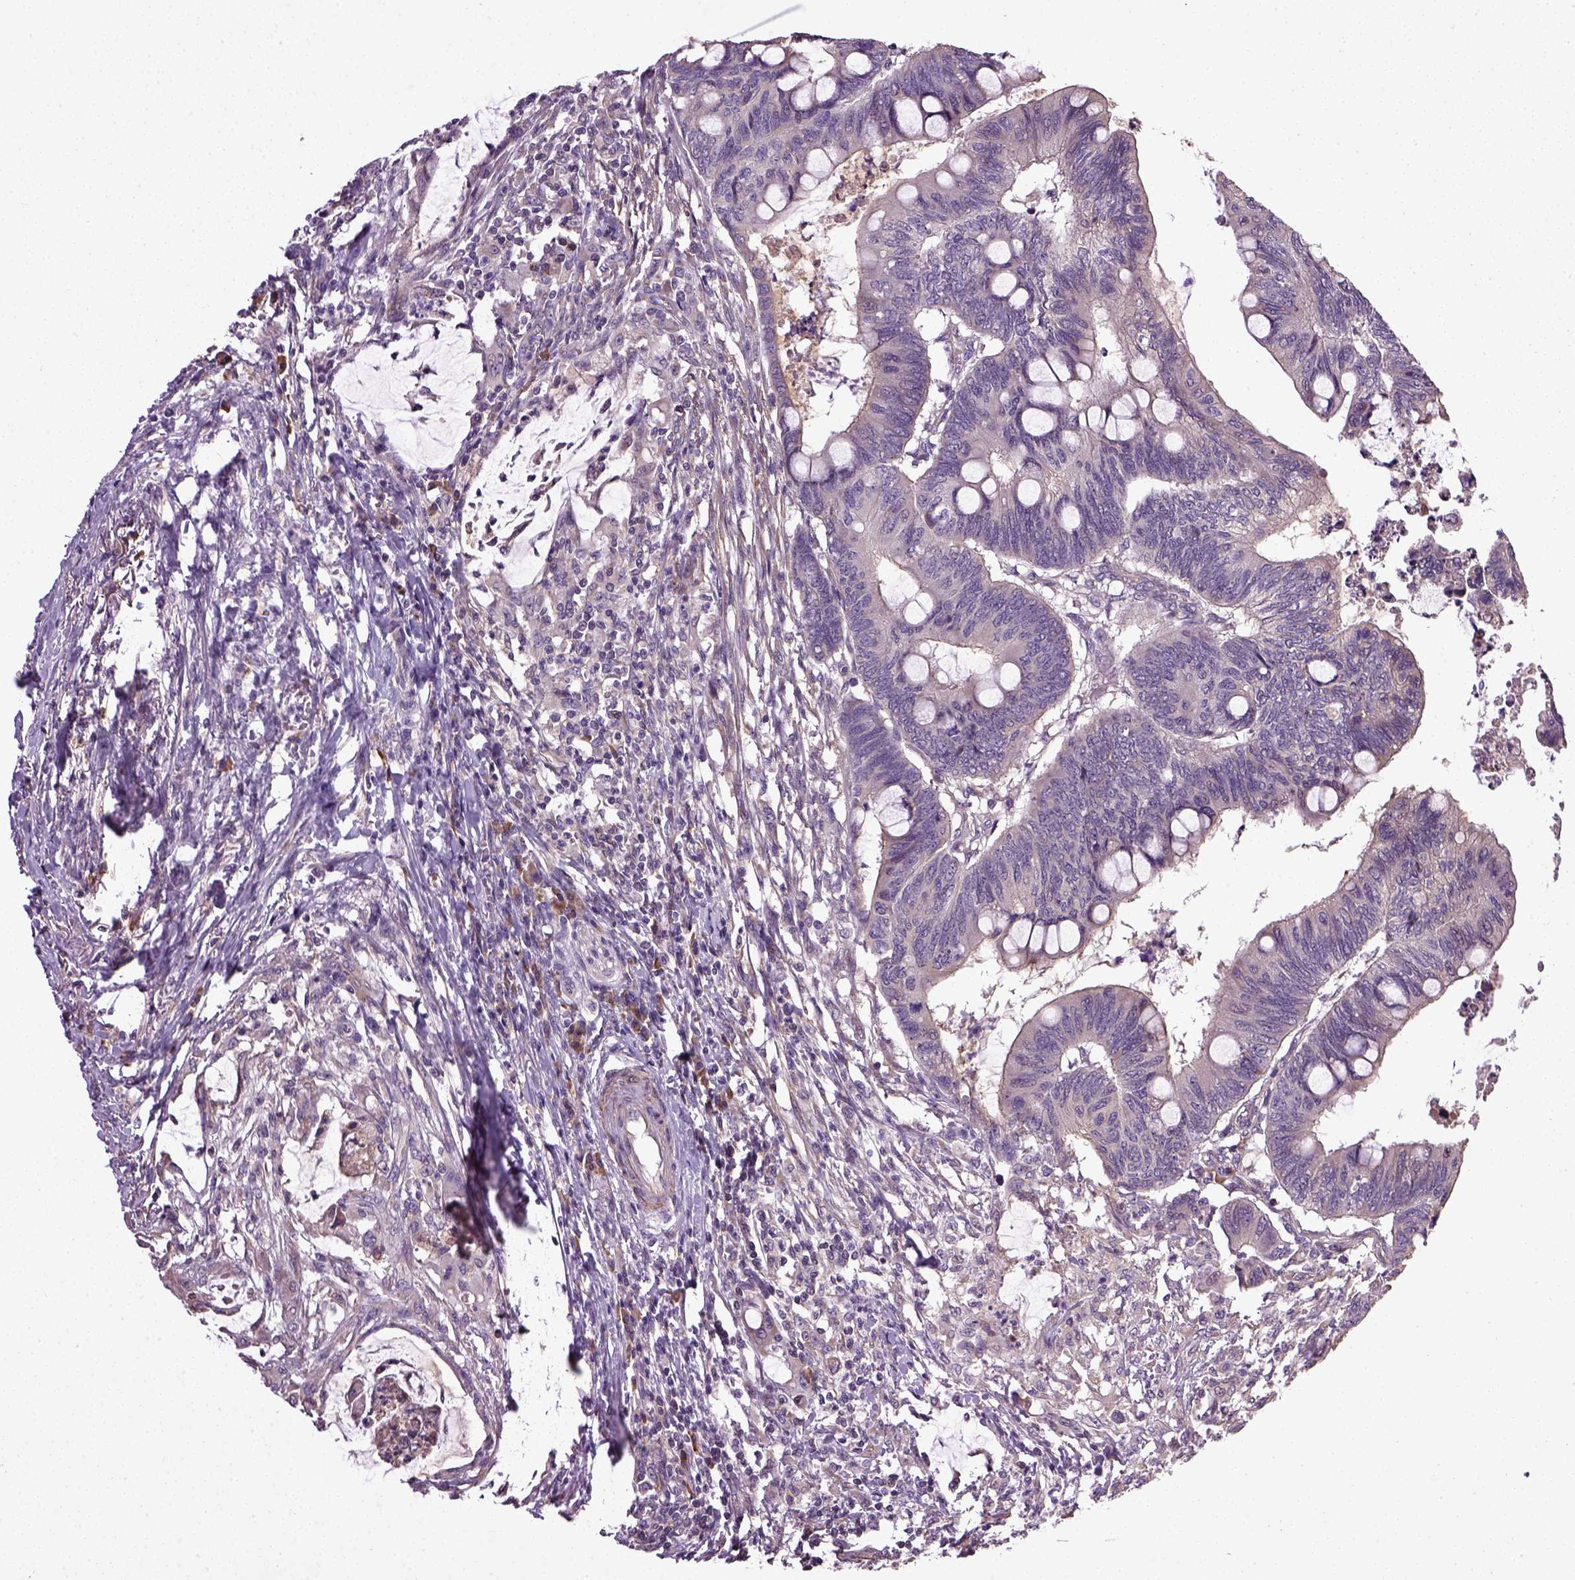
{"staining": {"intensity": "negative", "quantity": "none", "location": "none"}, "tissue": "colorectal cancer", "cell_type": "Tumor cells", "image_type": "cancer", "snomed": [{"axis": "morphology", "description": "Normal tissue, NOS"}, {"axis": "morphology", "description": "Adenocarcinoma, NOS"}, {"axis": "topography", "description": "Rectum"}, {"axis": "topography", "description": "Peripheral nerve tissue"}], "caption": "This is an immunohistochemistry (IHC) photomicrograph of colorectal cancer (adenocarcinoma). There is no expression in tumor cells.", "gene": "TPRG1", "patient": {"sex": "male", "age": 92}}